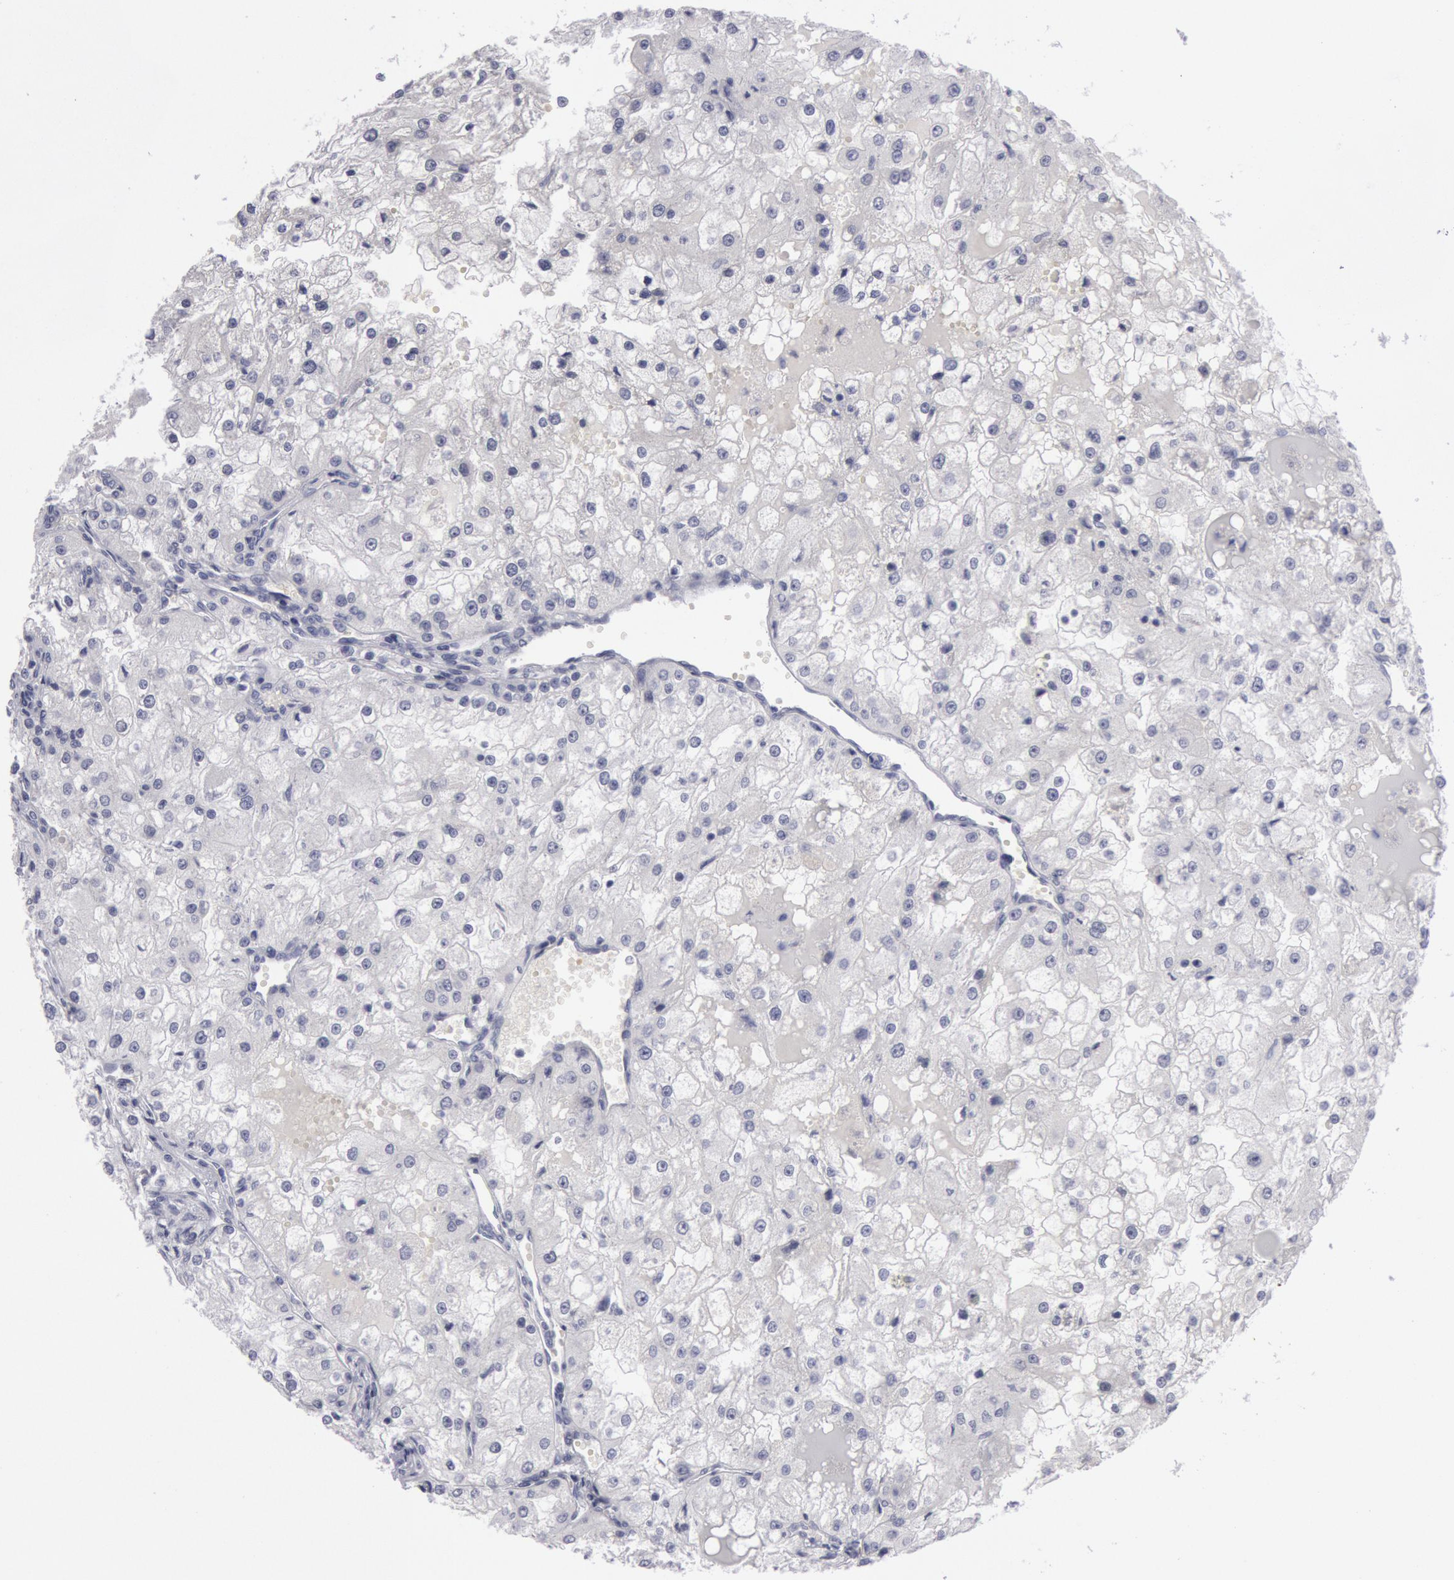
{"staining": {"intensity": "negative", "quantity": "none", "location": "none"}, "tissue": "renal cancer", "cell_type": "Tumor cells", "image_type": "cancer", "snomed": [{"axis": "morphology", "description": "Adenocarcinoma, NOS"}, {"axis": "topography", "description": "Kidney"}], "caption": "Protein analysis of adenocarcinoma (renal) demonstrates no significant expression in tumor cells.", "gene": "KRT16", "patient": {"sex": "female", "age": 74}}